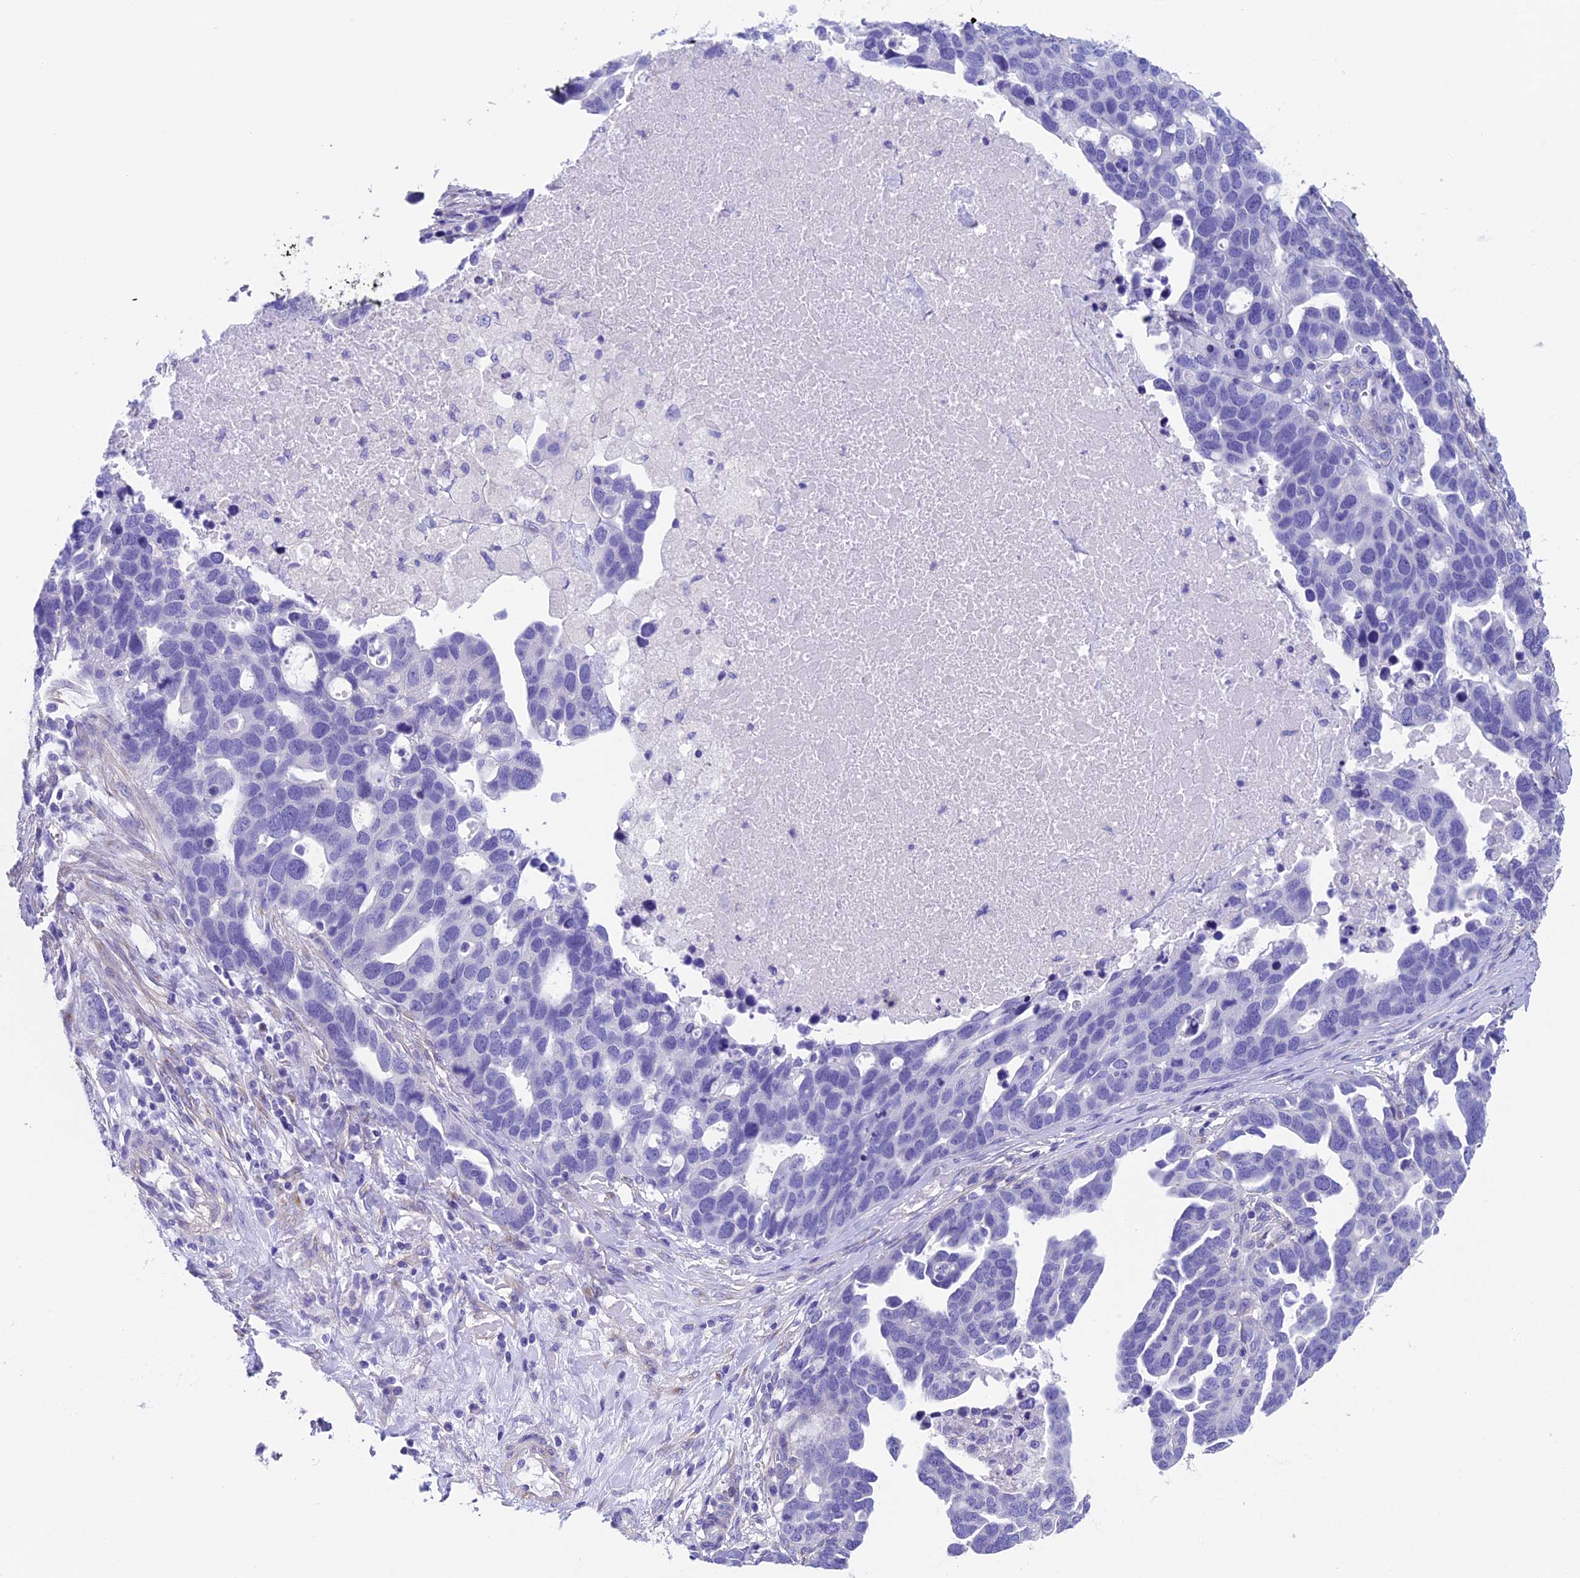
{"staining": {"intensity": "negative", "quantity": "none", "location": "none"}, "tissue": "ovarian cancer", "cell_type": "Tumor cells", "image_type": "cancer", "snomed": [{"axis": "morphology", "description": "Cystadenocarcinoma, serous, NOS"}, {"axis": "topography", "description": "Ovary"}], "caption": "The histopathology image shows no staining of tumor cells in ovarian cancer (serous cystadenocarcinoma).", "gene": "ADH7", "patient": {"sex": "female", "age": 54}}